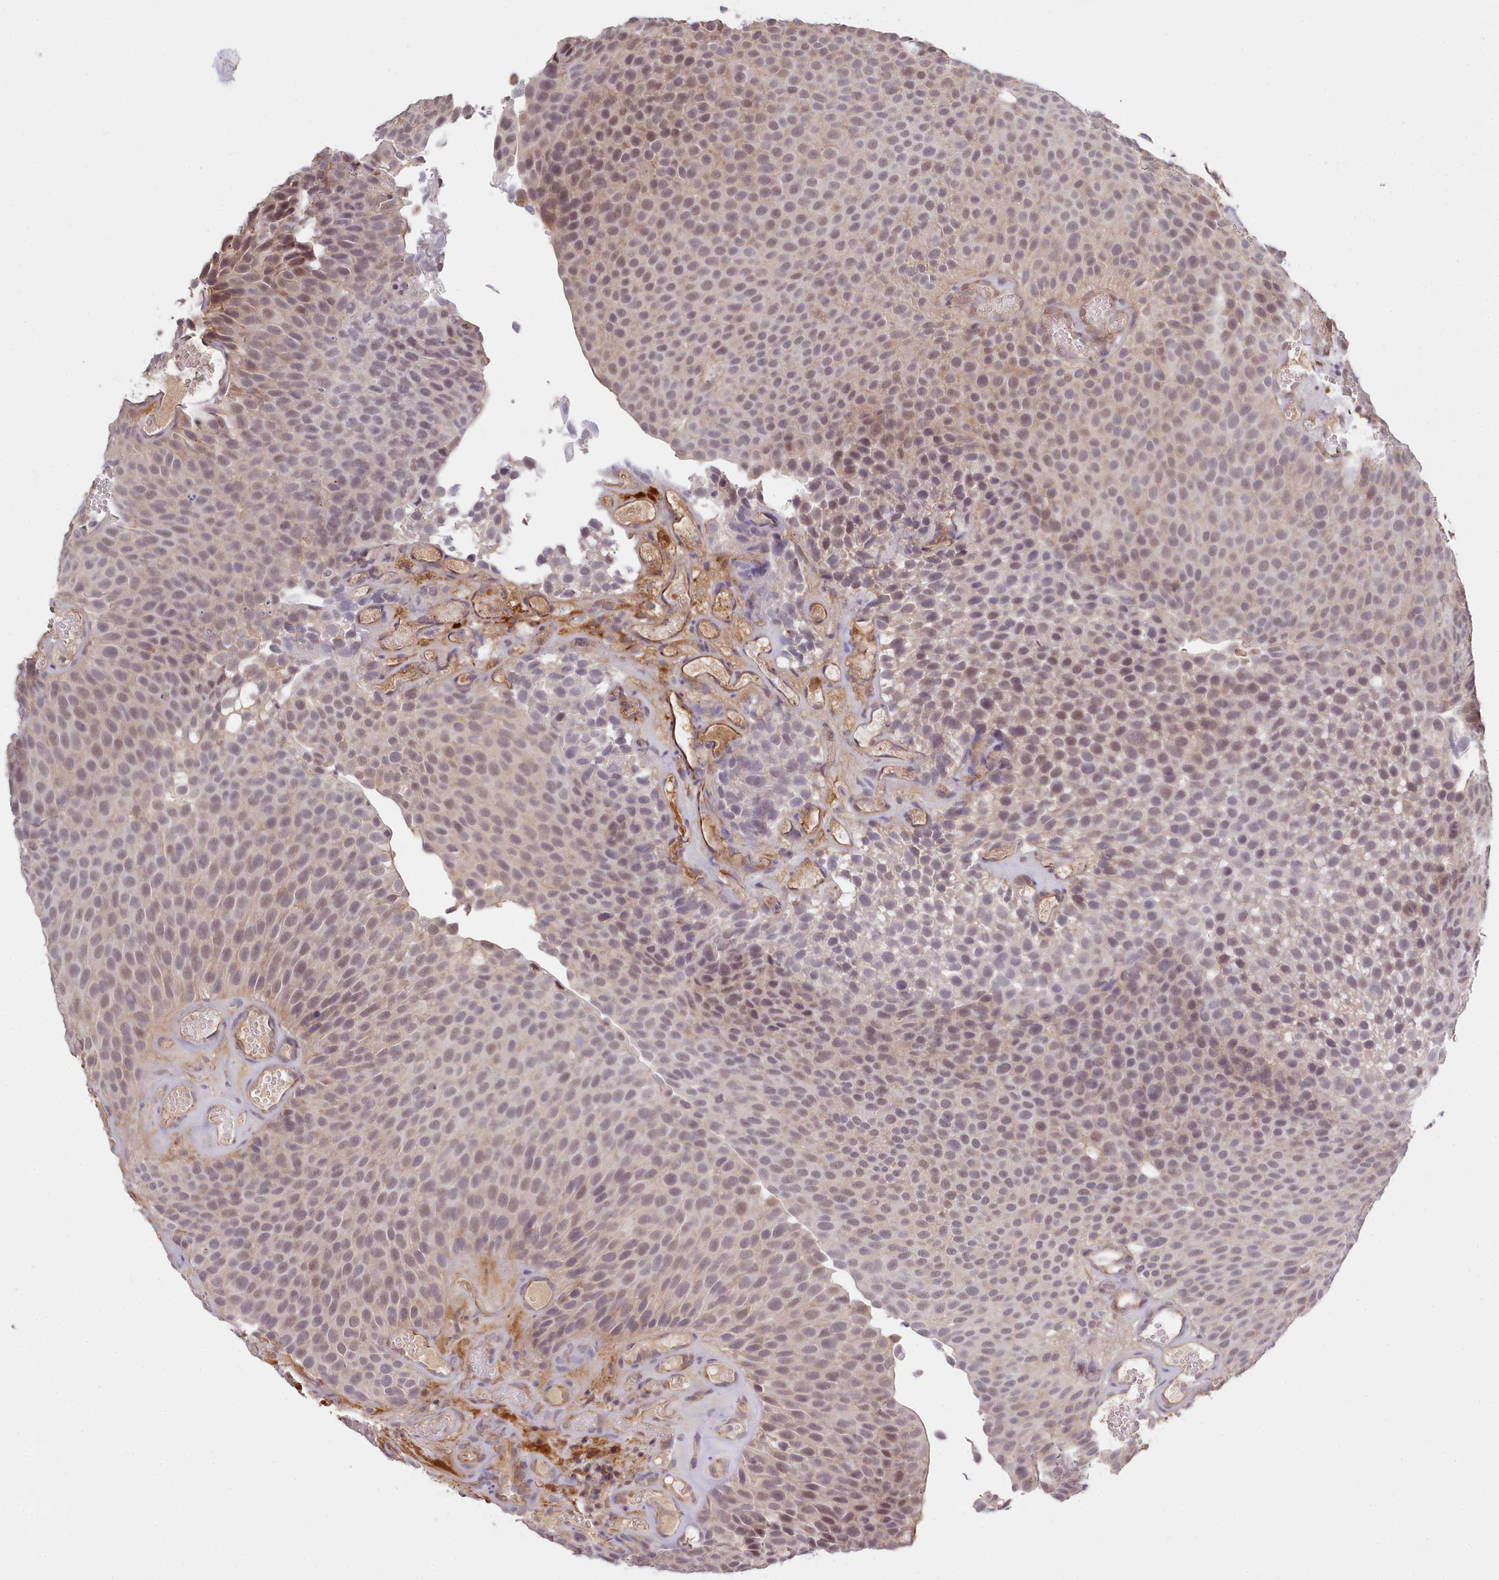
{"staining": {"intensity": "weak", "quantity": ">75%", "location": "cytoplasmic/membranous,nuclear"}, "tissue": "urothelial cancer", "cell_type": "Tumor cells", "image_type": "cancer", "snomed": [{"axis": "morphology", "description": "Urothelial carcinoma, Low grade"}, {"axis": "topography", "description": "Urinary bladder"}], "caption": "Urothelial carcinoma (low-grade) was stained to show a protein in brown. There is low levels of weak cytoplasmic/membranous and nuclear expression in about >75% of tumor cells.", "gene": "ZC3H13", "patient": {"sex": "male", "age": 89}}